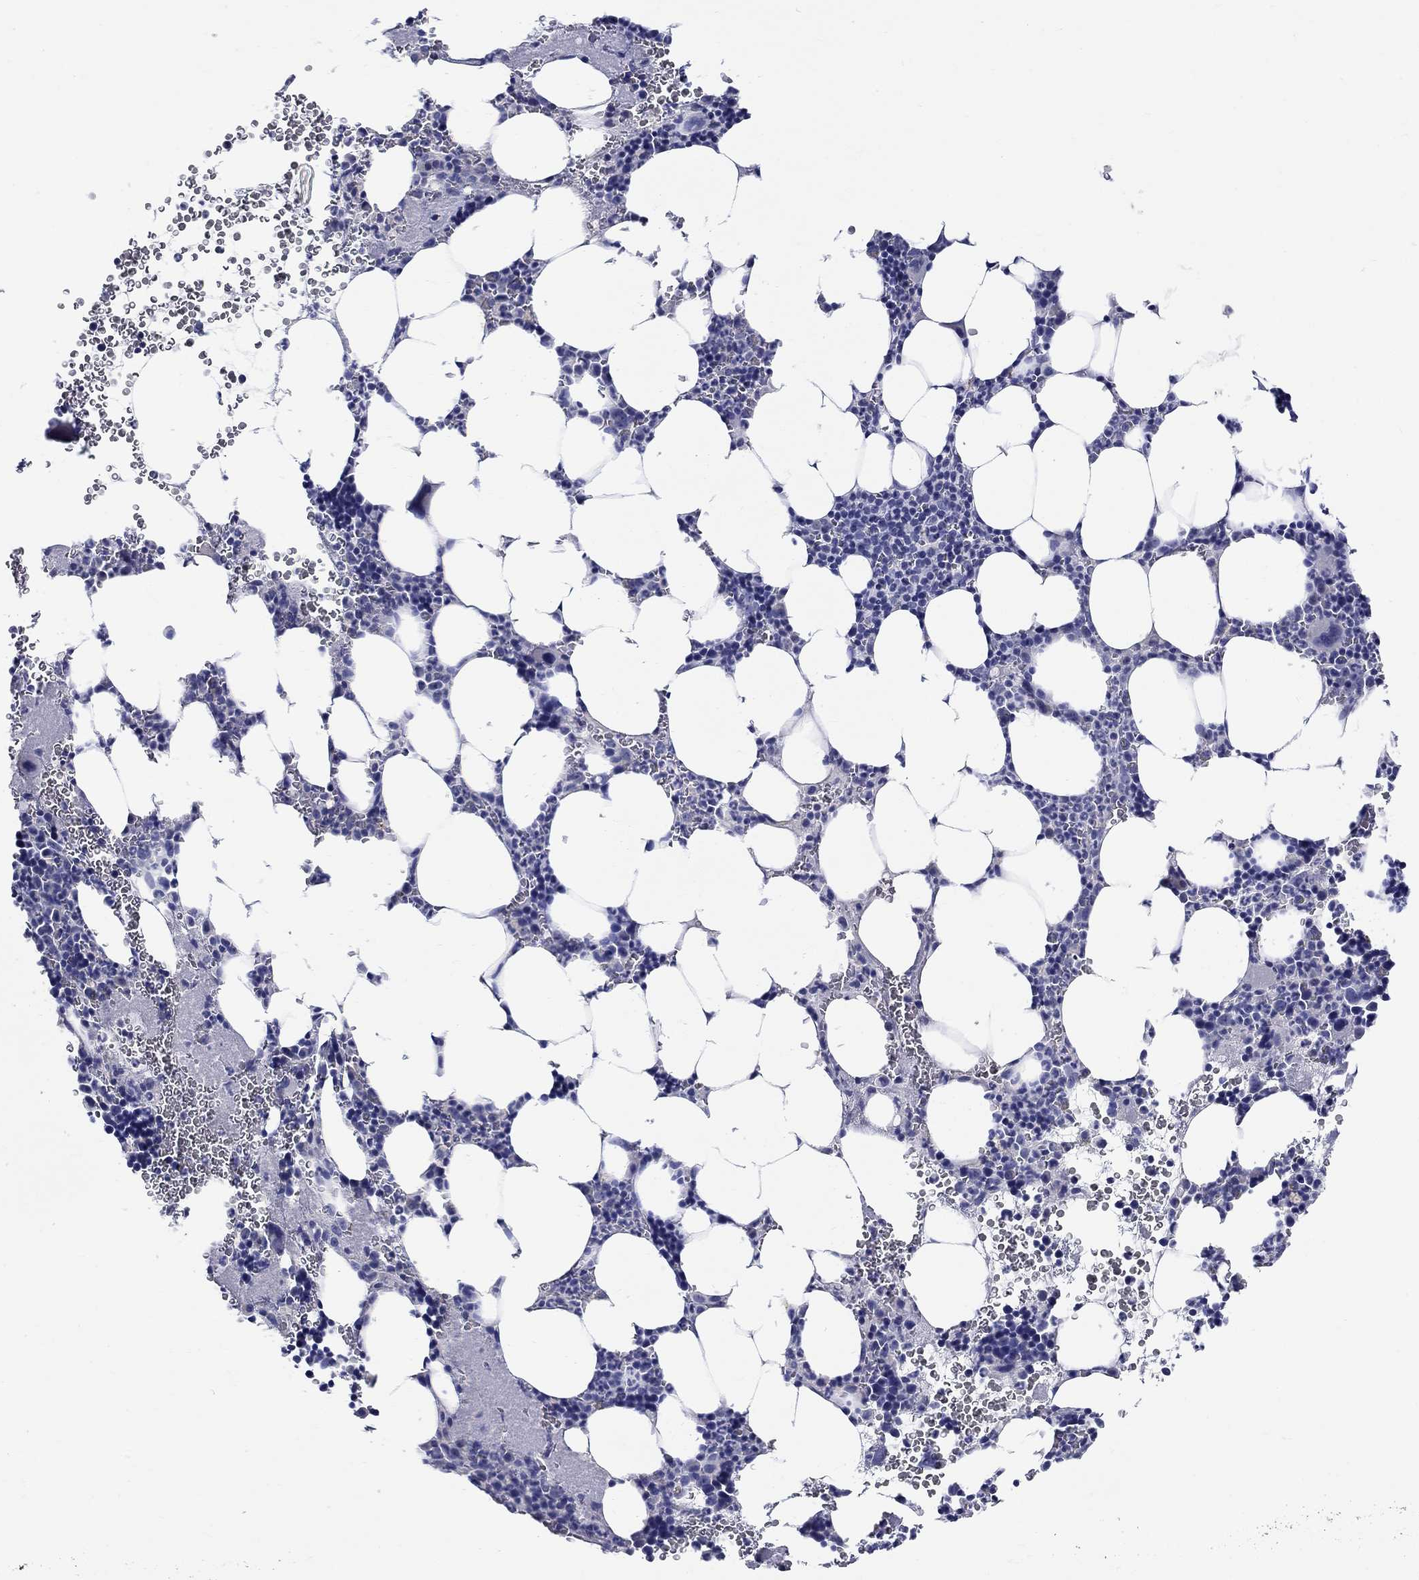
{"staining": {"intensity": "negative", "quantity": "none", "location": "none"}, "tissue": "bone marrow", "cell_type": "Hematopoietic cells", "image_type": "normal", "snomed": [{"axis": "morphology", "description": "Normal tissue, NOS"}, {"axis": "topography", "description": "Bone marrow"}], "caption": "The micrograph demonstrates no significant positivity in hematopoietic cells of bone marrow.", "gene": "SLC30A3", "patient": {"sex": "male", "age": 44}}